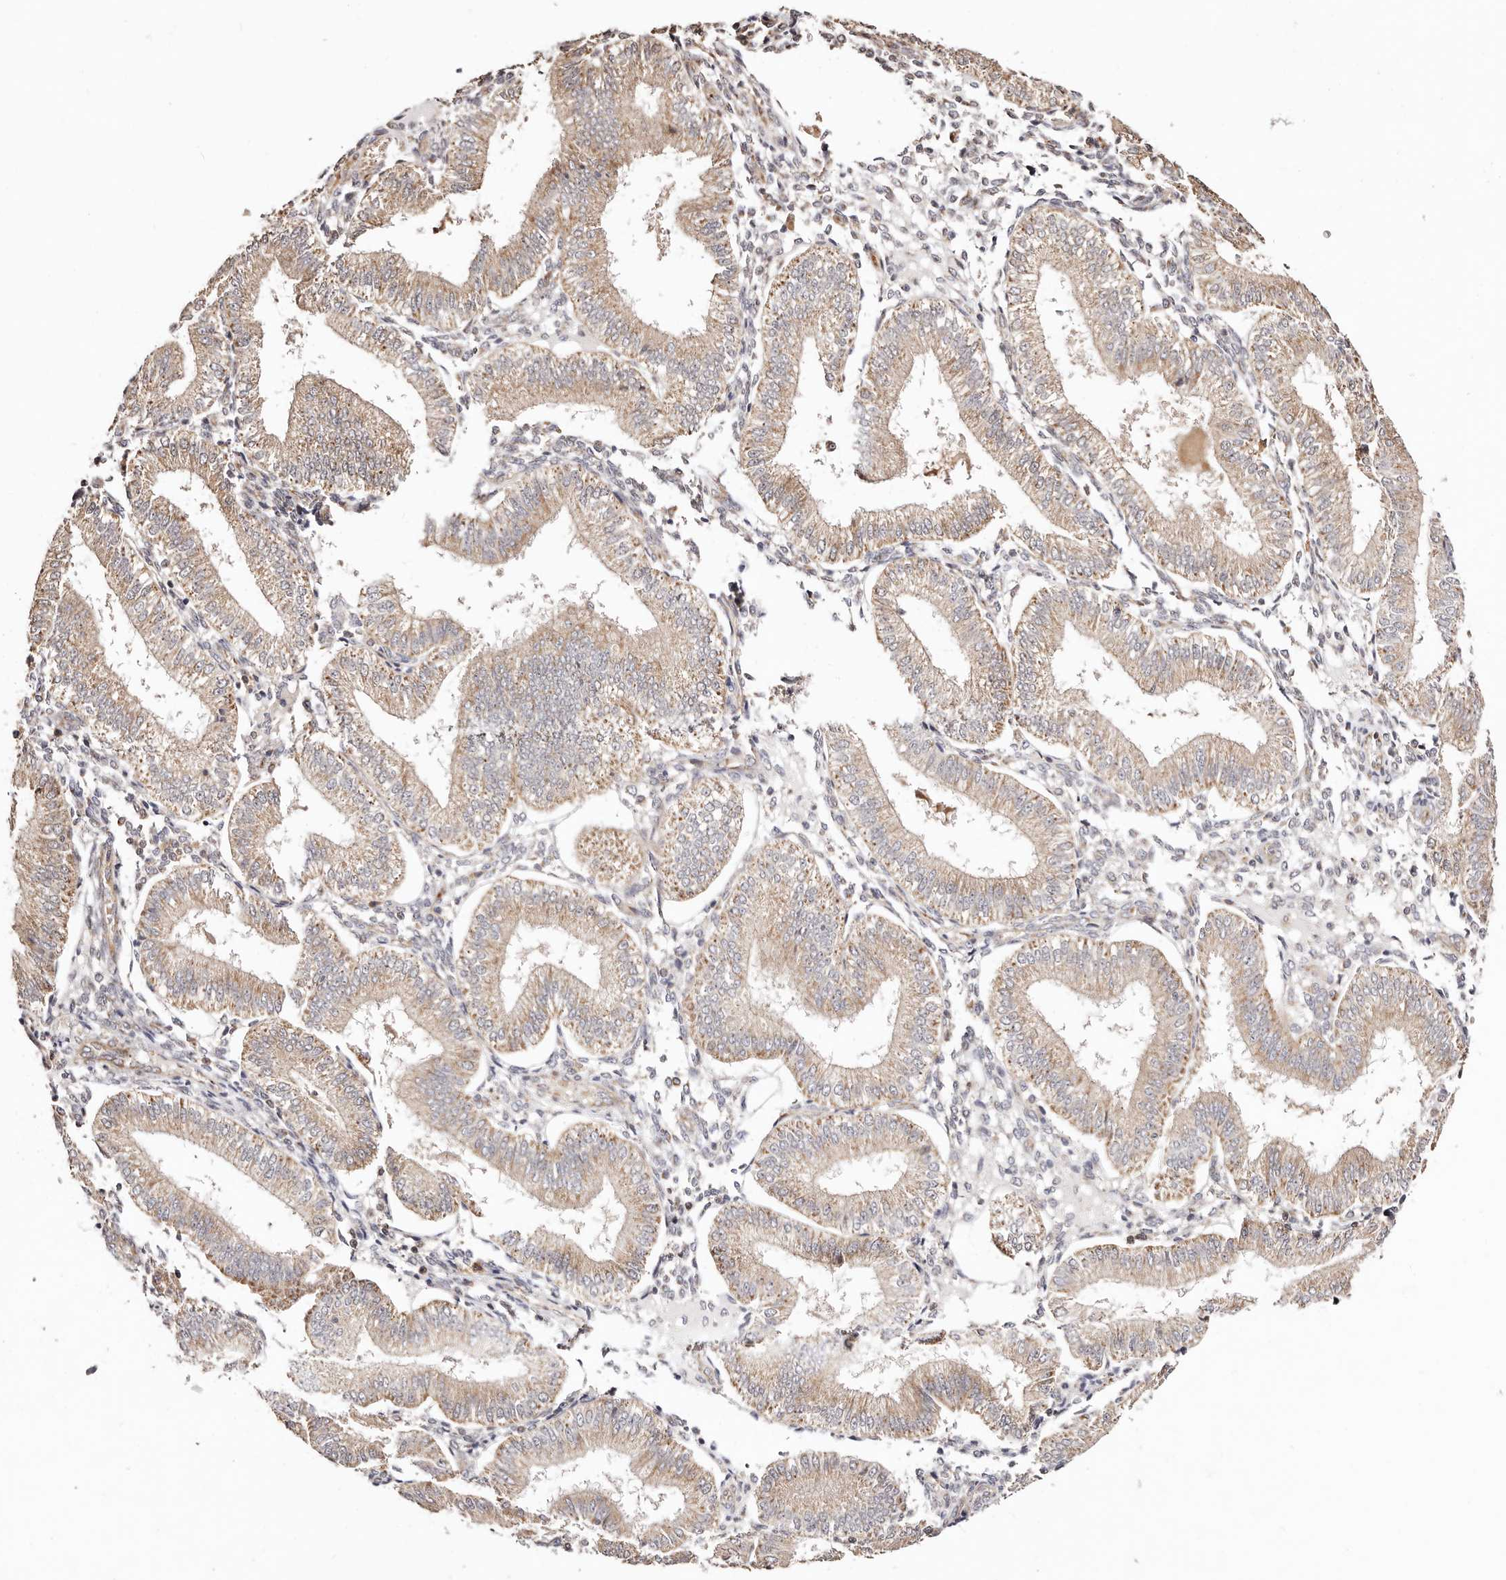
{"staining": {"intensity": "weak", "quantity": "25%-75%", "location": "cytoplasmic/membranous"}, "tissue": "endometrium", "cell_type": "Cells in endometrial stroma", "image_type": "normal", "snomed": [{"axis": "morphology", "description": "Normal tissue, NOS"}, {"axis": "topography", "description": "Endometrium"}], "caption": "Weak cytoplasmic/membranous protein positivity is appreciated in approximately 25%-75% of cells in endometrial stroma in endometrium. Immunohistochemistry (ihc) stains the protein of interest in brown and the nuclei are stained blue.", "gene": "MAPK1", "patient": {"sex": "female", "age": 39}}